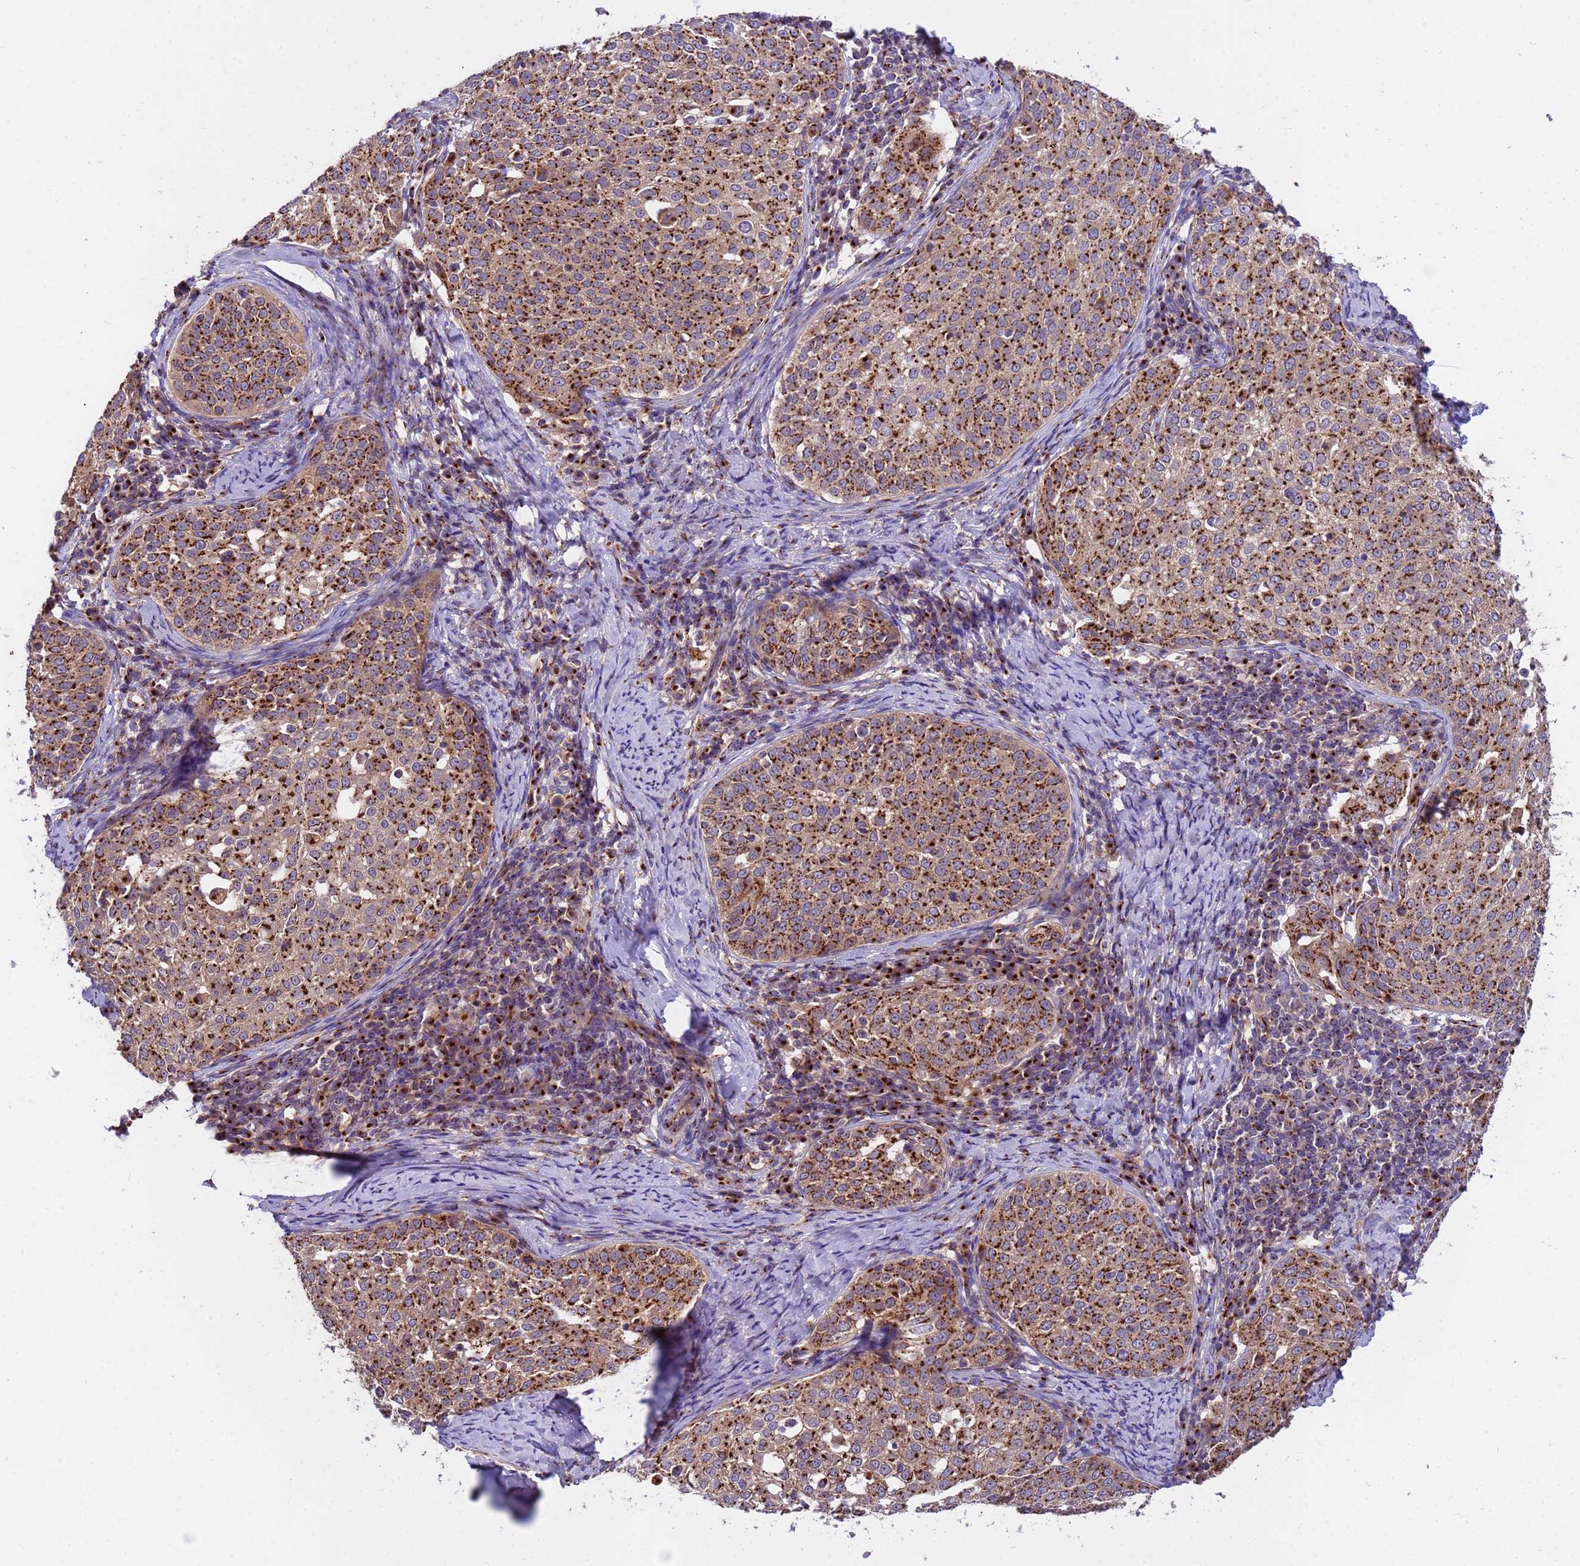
{"staining": {"intensity": "strong", "quantity": ">75%", "location": "cytoplasmic/membranous"}, "tissue": "cervical cancer", "cell_type": "Tumor cells", "image_type": "cancer", "snomed": [{"axis": "morphology", "description": "Squamous cell carcinoma, NOS"}, {"axis": "topography", "description": "Cervix"}], "caption": "Squamous cell carcinoma (cervical) stained with a brown dye displays strong cytoplasmic/membranous positive positivity in about >75% of tumor cells.", "gene": "HPS3", "patient": {"sex": "female", "age": 57}}